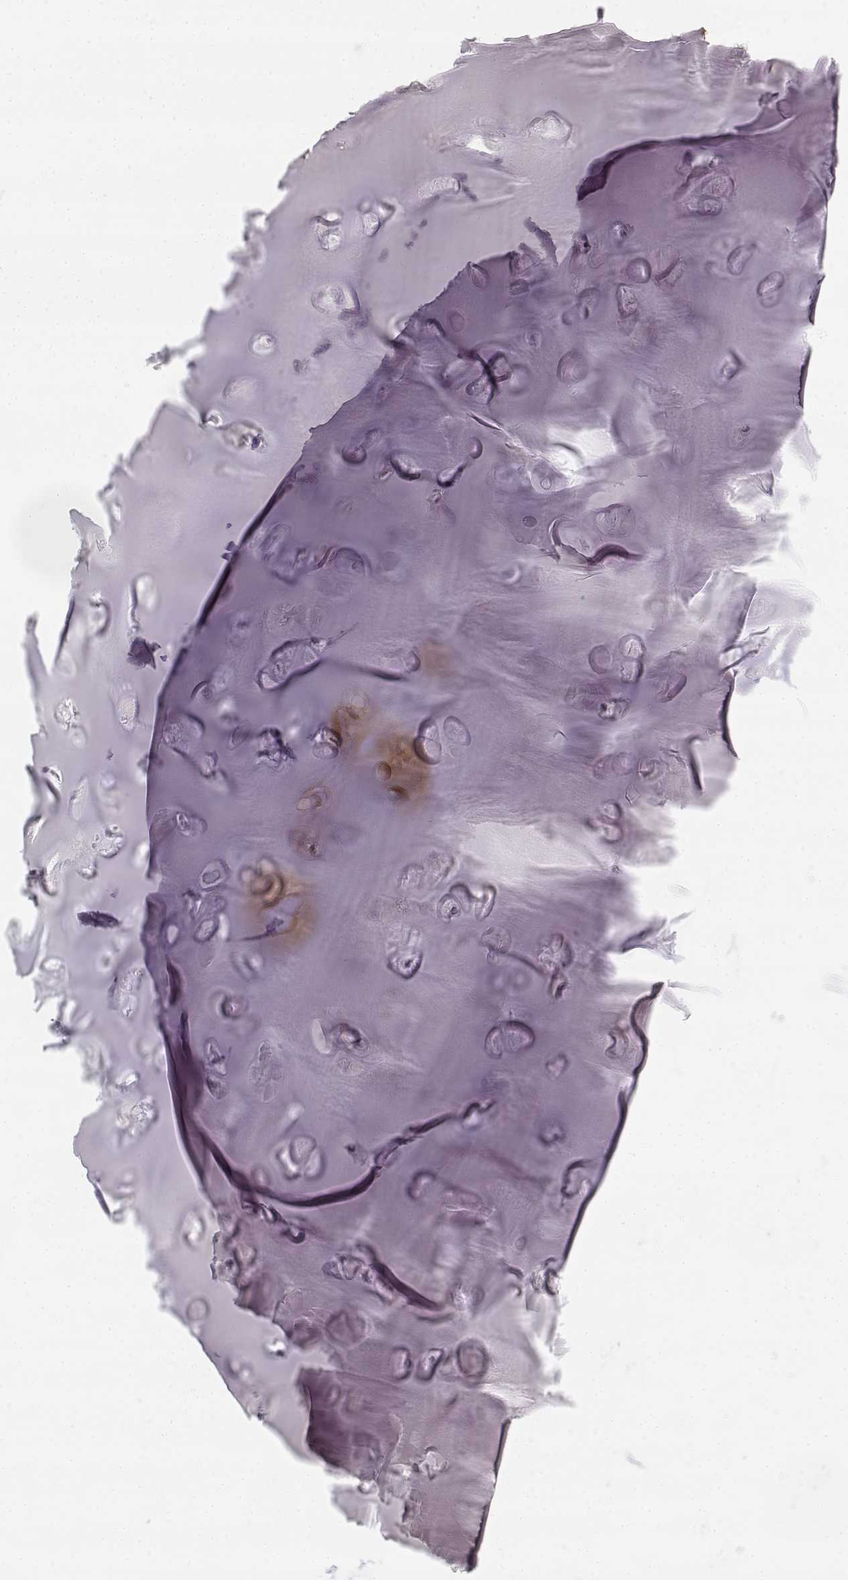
{"staining": {"intensity": "negative", "quantity": "none", "location": "none"}, "tissue": "soft tissue", "cell_type": "Chondrocytes", "image_type": "normal", "snomed": [{"axis": "morphology", "description": "Normal tissue, NOS"}, {"axis": "morphology", "description": "Squamous cell carcinoma, NOS"}, {"axis": "topography", "description": "Cartilage tissue"}, {"axis": "topography", "description": "Head-Neck"}], "caption": "Soft tissue was stained to show a protein in brown. There is no significant positivity in chondrocytes. (DAB immunohistochemistry (IHC) visualized using brightfield microscopy, high magnification).", "gene": "GLIPR1L2", "patient": {"sex": "male", "age": 57}}